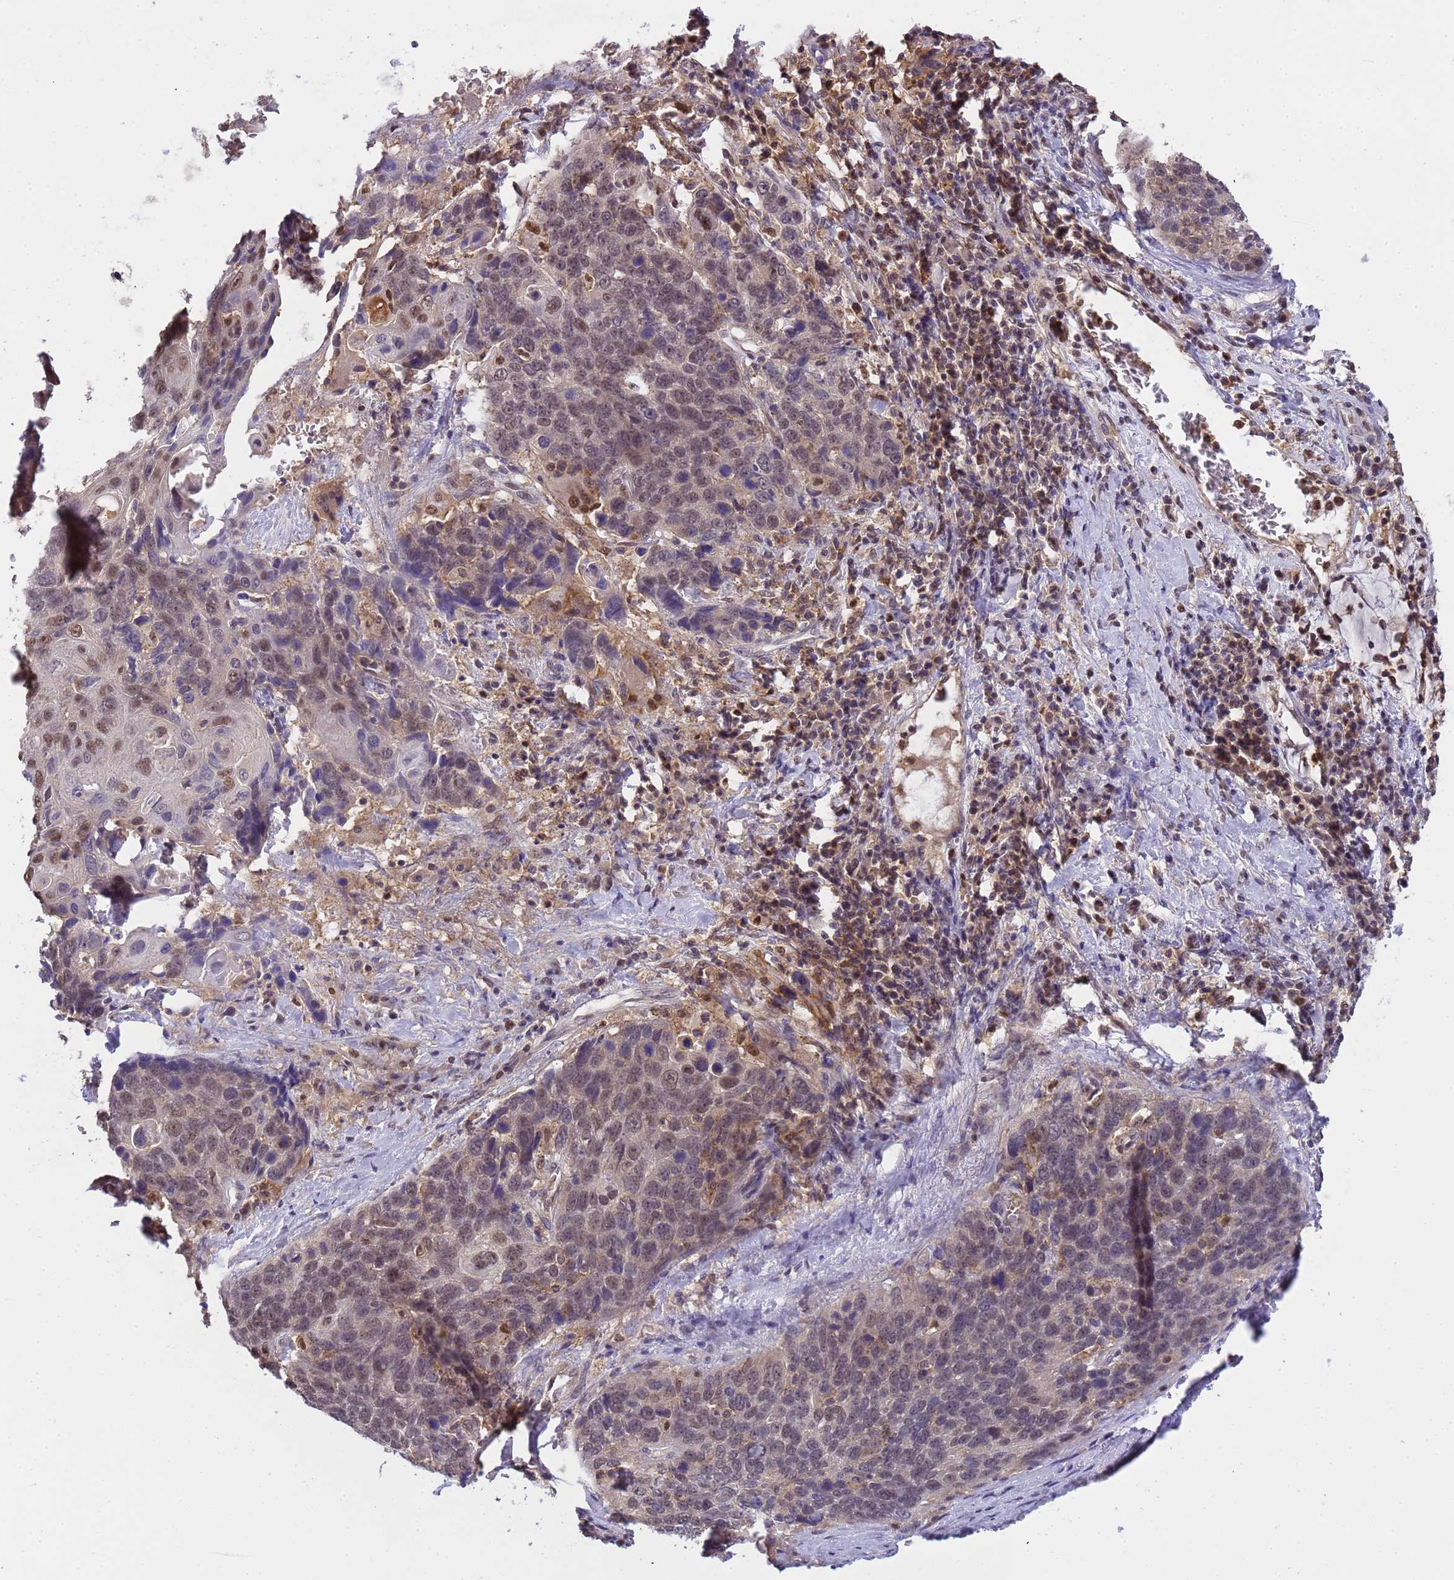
{"staining": {"intensity": "moderate", "quantity": "<25%", "location": "nuclear"}, "tissue": "lung cancer", "cell_type": "Tumor cells", "image_type": "cancer", "snomed": [{"axis": "morphology", "description": "Squamous cell carcinoma, NOS"}, {"axis": "topography", "description": "Lung"}], "caption": "Tumor cells demonstrate low levels of moderate nuclear expression in approximately <25% of cells in human squamous cell carcinoma (lung). (brown staining indicates protein expression, while blue staining denotes nuclei).", "gene": "CD53", "patient": {"sex": "male", "age": 66}}